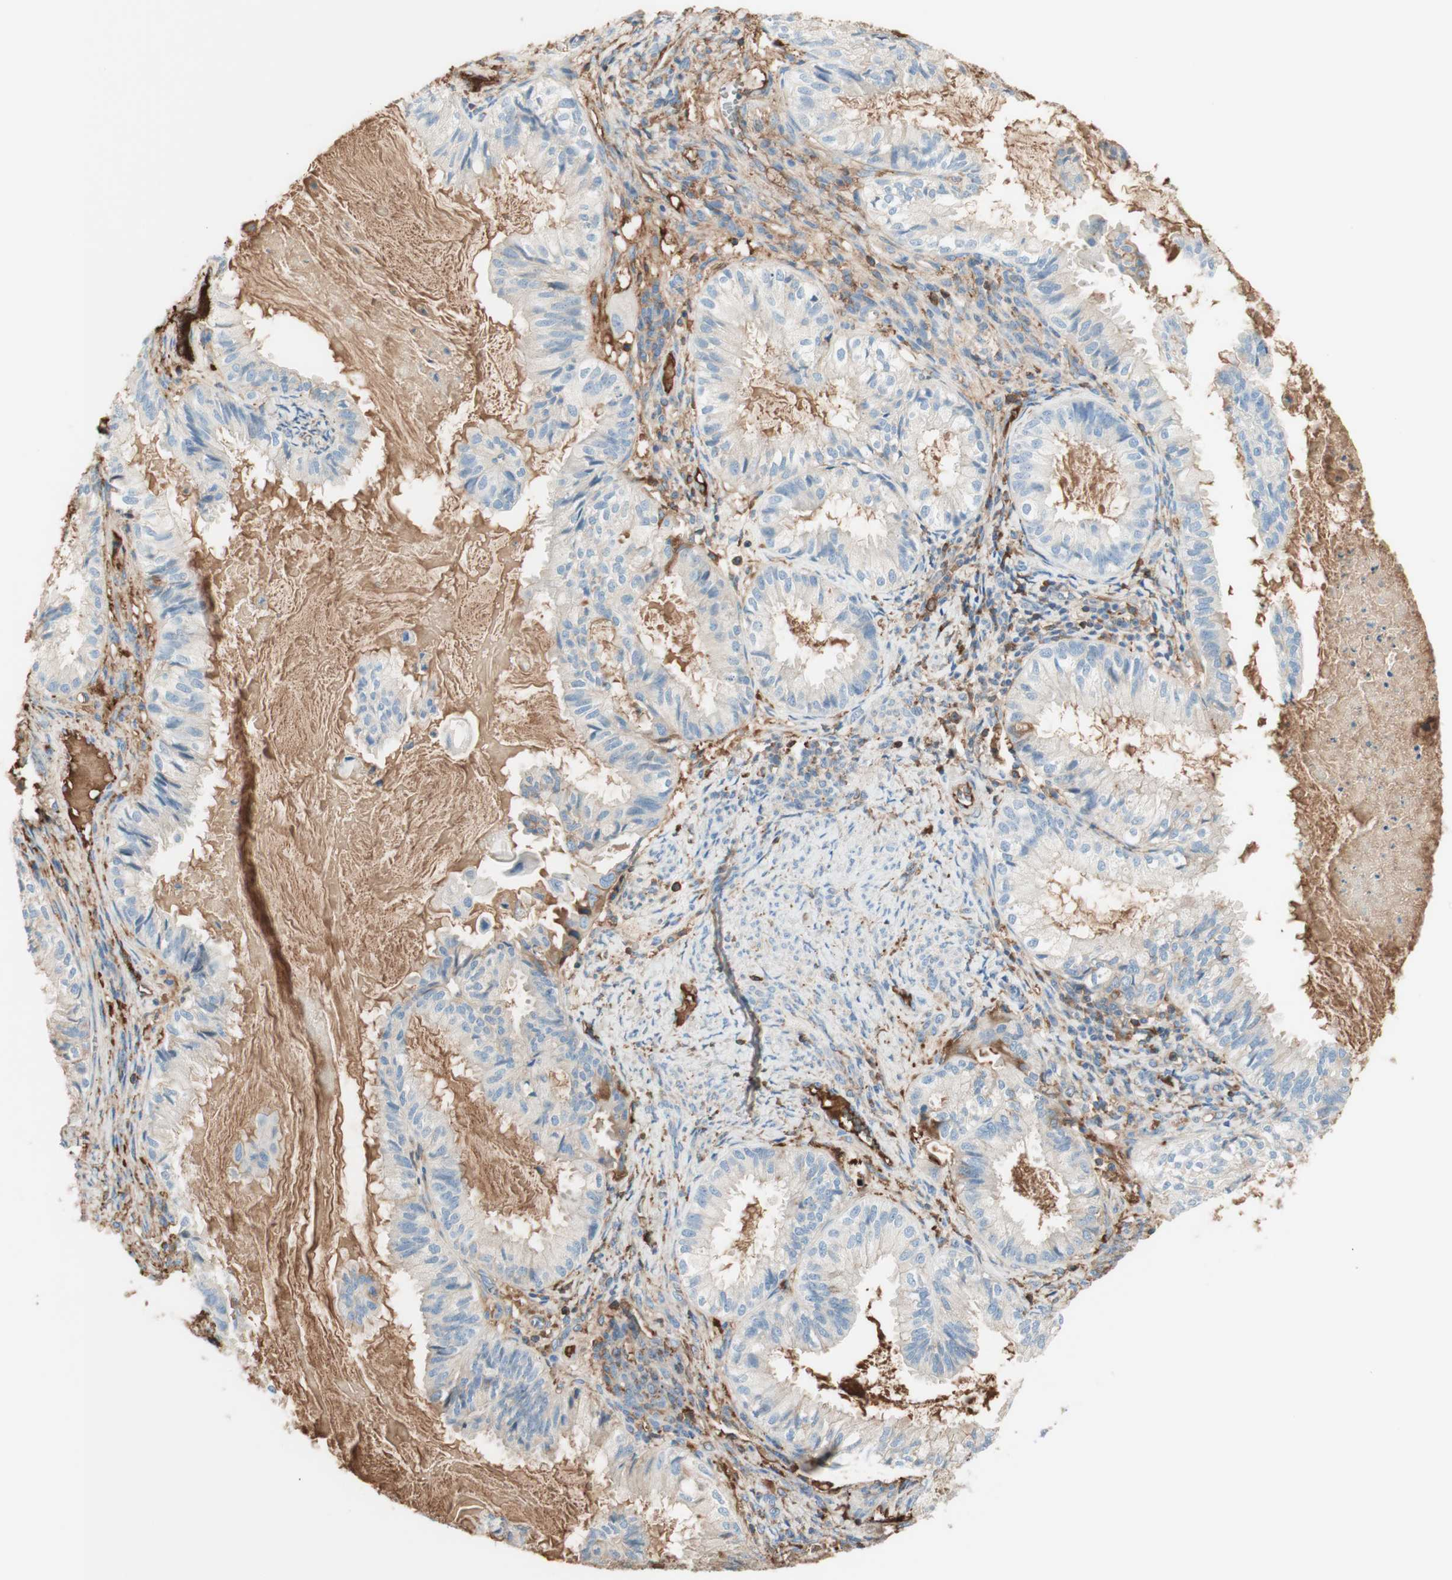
{"staining": {"intensity": "weak", "quantity": "25%-75%", "location": "cytoplasmic/membranous"}, "tissue": "cervical cancer", "cell_type": "Tumor cells", "image_type": "cancer", "snomed": [{"axis": "morphology", "description": "Normal tissue, NOS"}, {"axis": "morphology", "description": "Adenocarcinoma, NOS"}, {"axis": "topography", "description": "Cervix"}, {"axis": "topography", "description": "Endometrium"}], "caption": "A micrograph of cervical adenocarcinoma stained for a protein exhibits weak cytoplasmic/membranous brown staining in tumor cells.", "gene": "KNG1", "patient": {"sex": "female", "age": 86}}